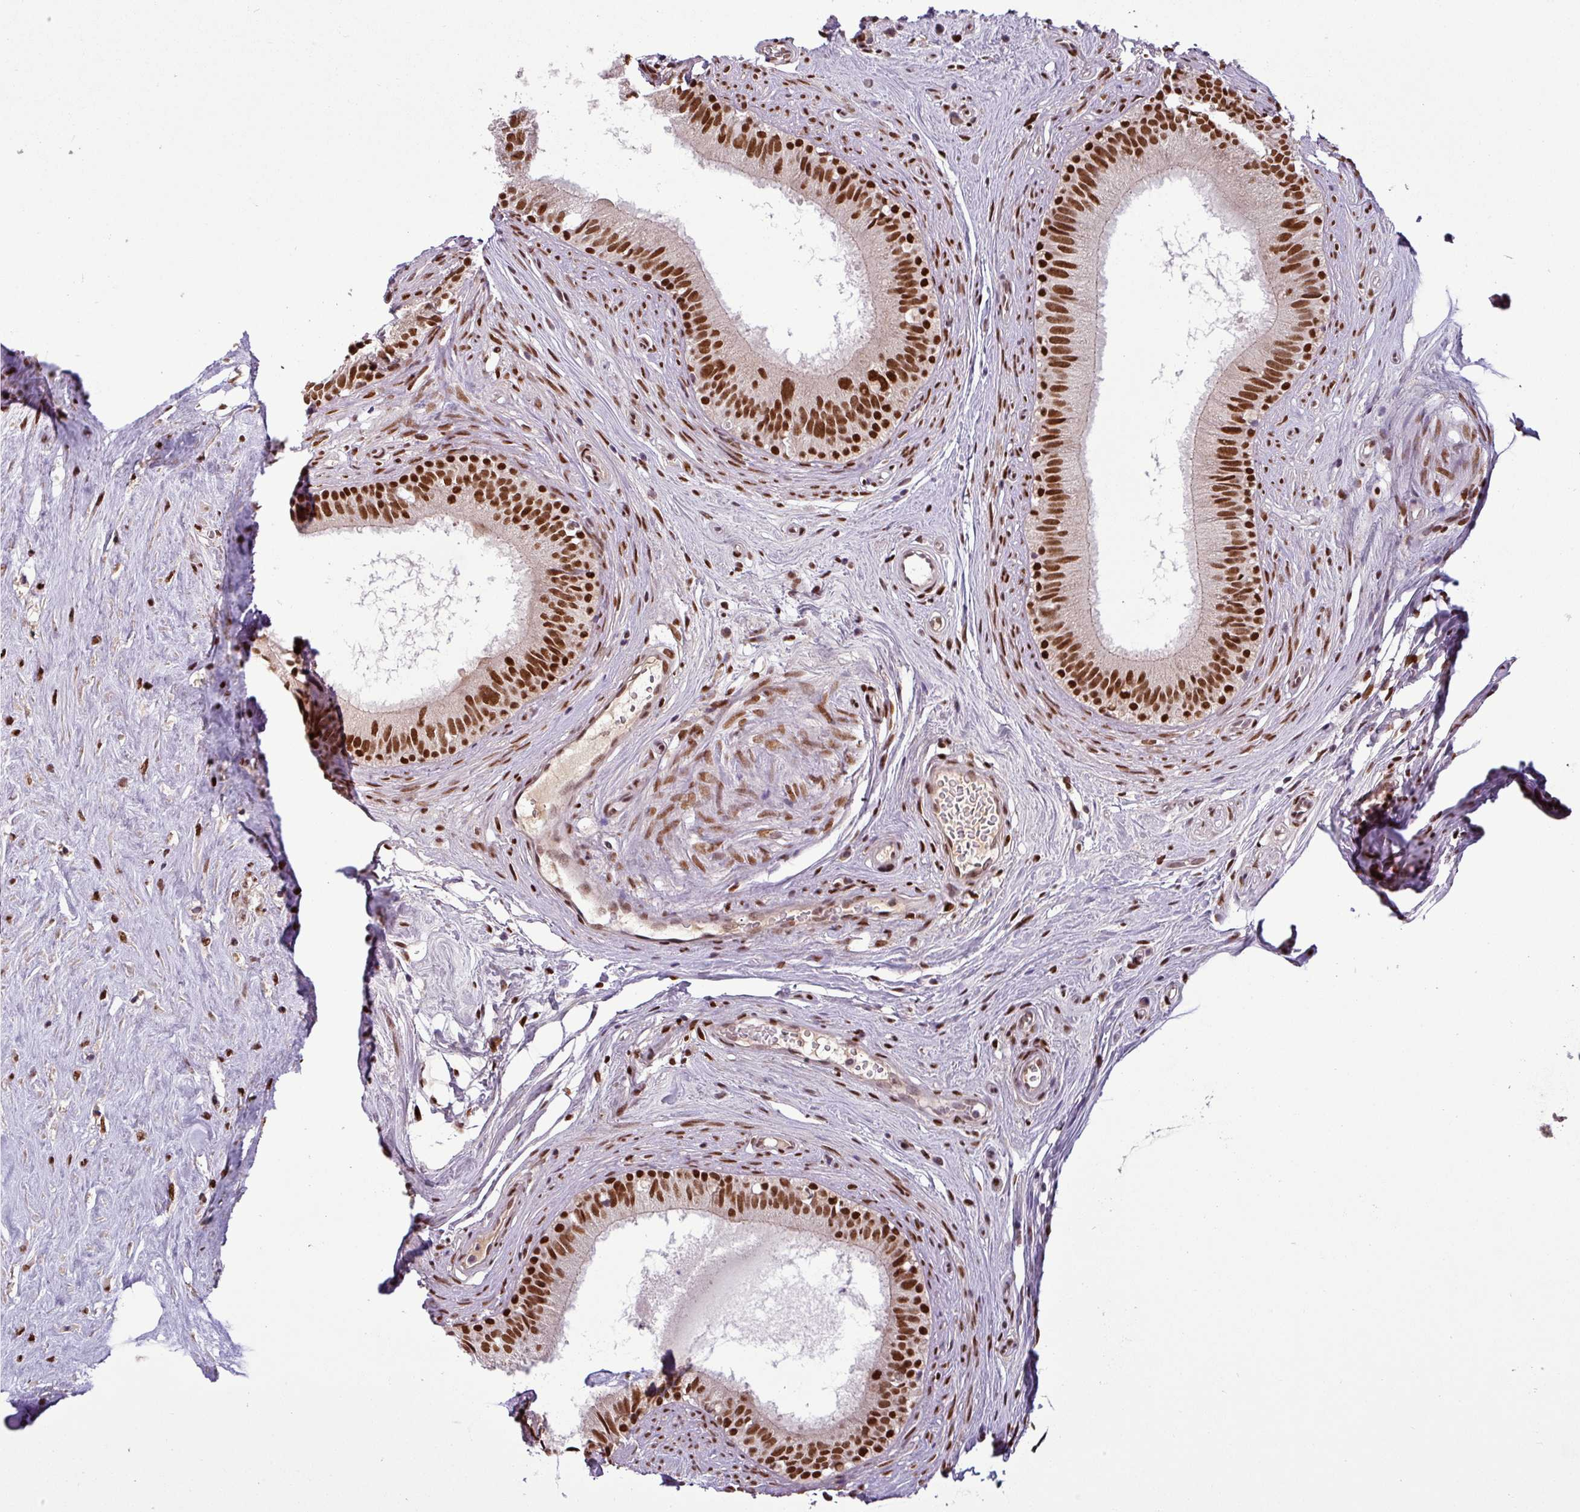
{"staining": {"intensity": "strong", "quantity": ">75%", "location": "nuclear"}, "tissue": "epididymis", "cell_type": "Glandular cells", "image_type": "normal", "snomed": [{"axis": "morphology", "description": "Normal tissue, NOS"}, {"axis": "topography", "description": "Epididymis"}], "caption": "Protein analysis of normal epididymis reveals strong nuclear expression in approximately >75% of glandular cells. (Brightfield microscopy of DAB IHC at high magnification).", "gene": "IRF2BPL", "patient": {"sex": "male", "age": 74}}